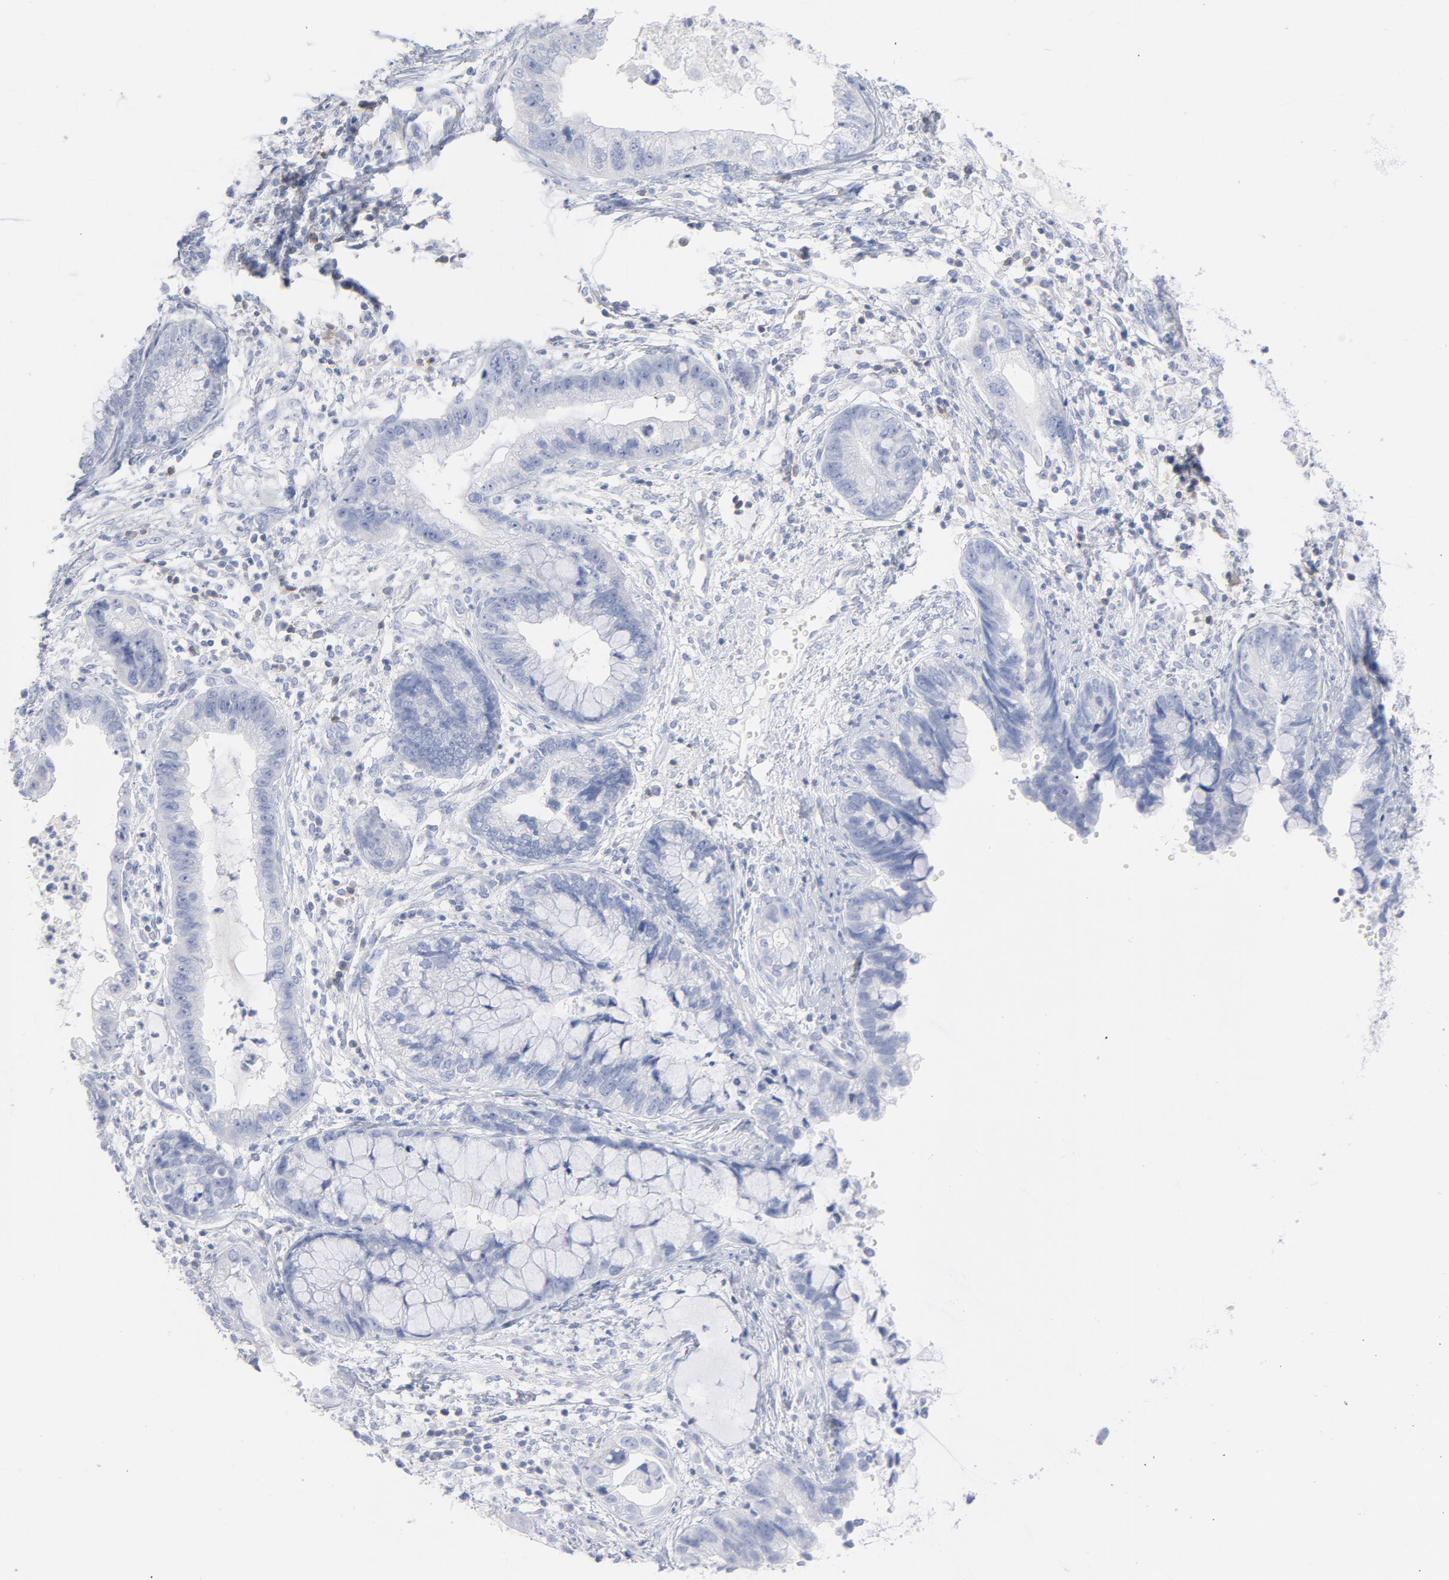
{"staining": {"intensity": "negative", "quantity": "none", "location": "none"}, "tissue": "cervical cancer", "cell_type": "Tumor cells", "image_type": "cancer", "snomed": [{"axis": "morphology", "description": "Adenocarcinoma, NOS"}, {"axis": "topography", "description": "Cervix"}], "caption": "The micrograph reveals no significant staining in tumor cells of adenocarcinoma (cervical).", "gene": "P2RY8", "patient": {"sex": "female", "age": 44}}